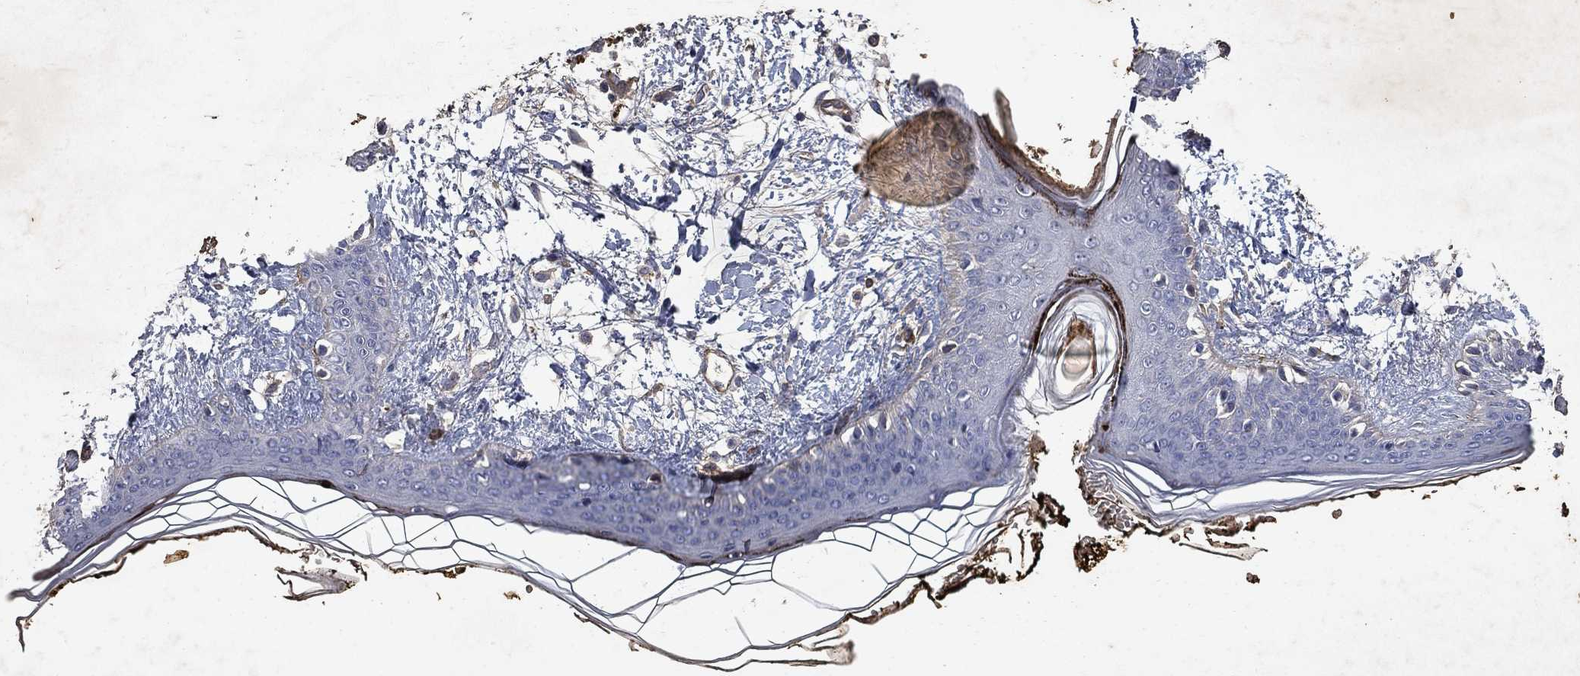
{"staining": {"intensity": "negative", "quantity": "none", "location": "none"}, "tissue": "skin", "cell_type": "Fibroblasts", "image_type": "normal", "snomed": [{"axis": "morphology", "description": "Normal tissue, NOS"}, {"axis": "topography", "description": "Skin"}], "caption": "Immunohistochemistry micrograph of normal human skin stained for a protein (brown), which exhibits no staining in fibroblasts. (DAB IHC with hematoxylin counter stain).", "gene": "COL4A2", "patient": {"sex": "female", "age": 34}}